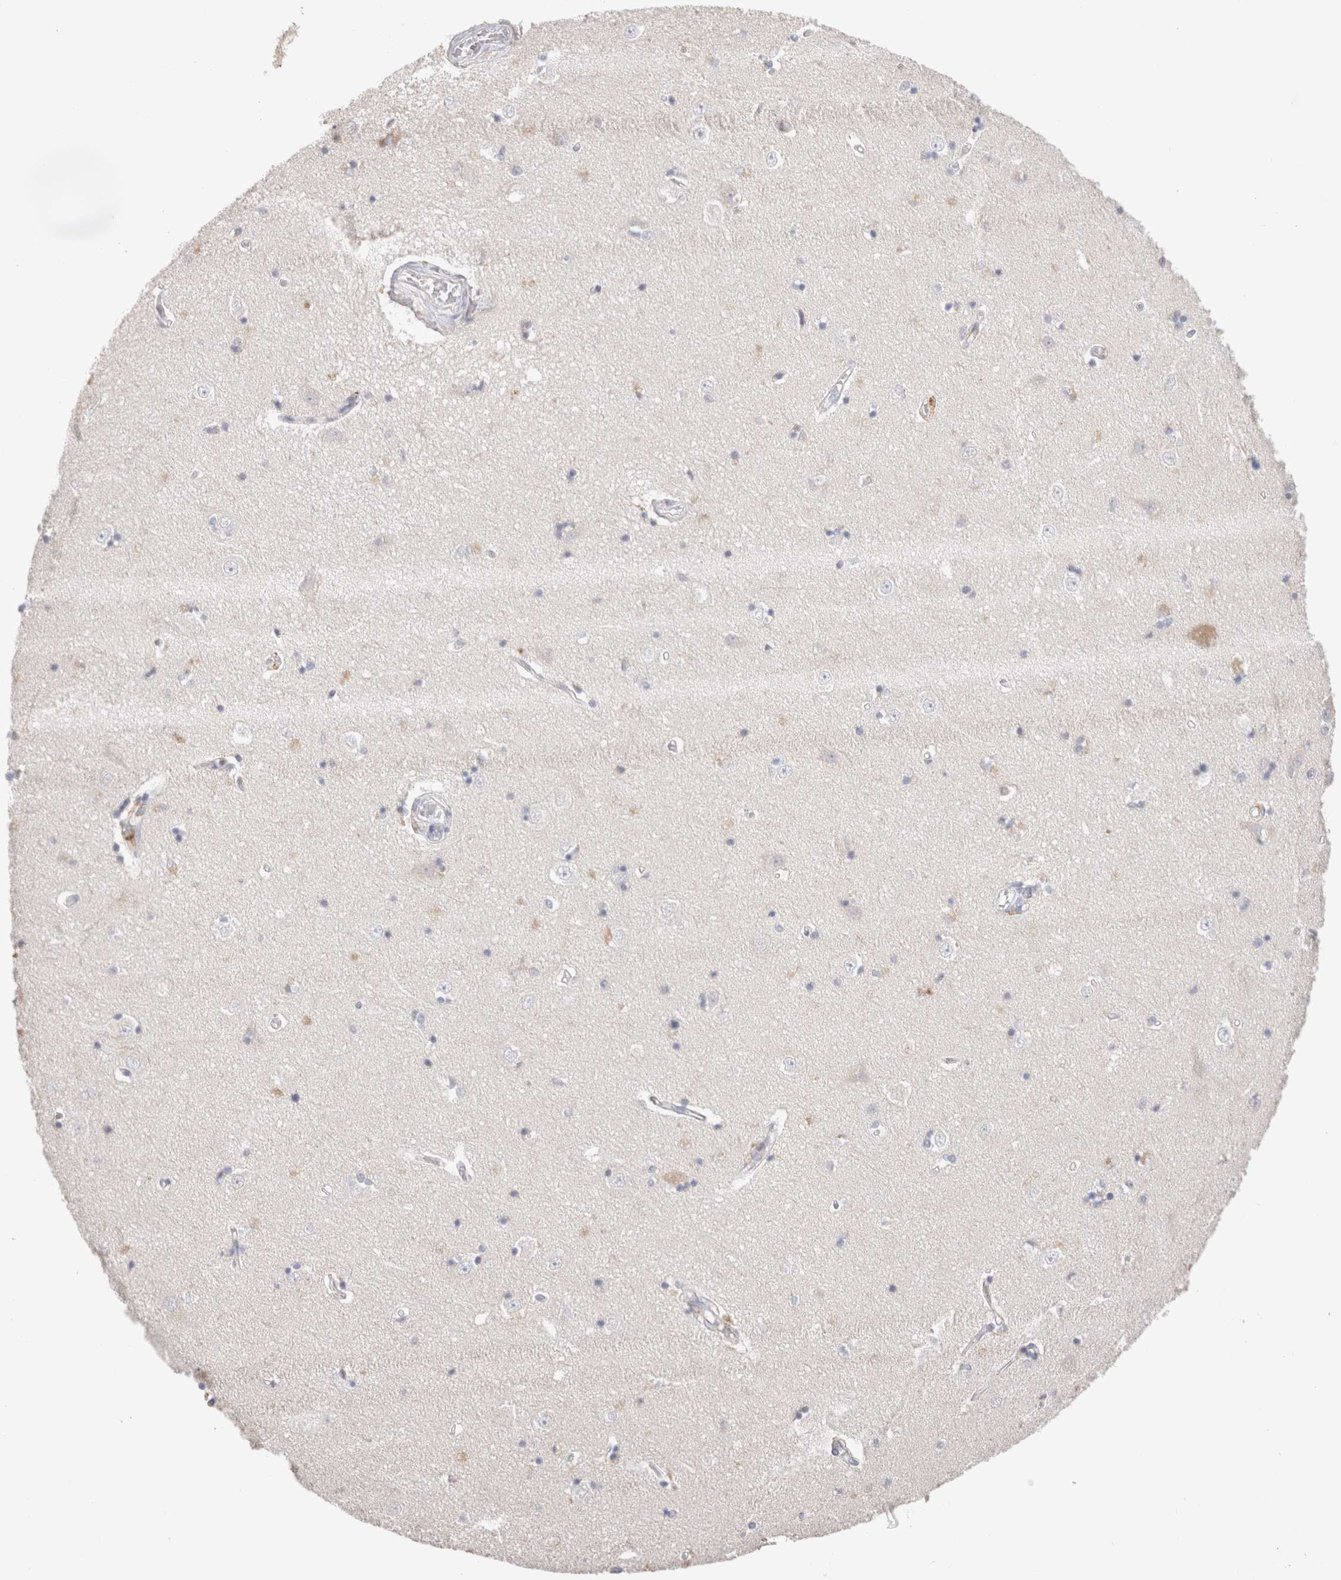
{"staining": {"intensity": "negative", "quantity": "none", "location": "none"}, "tissue": "hippocampus", "cell_type": "Glial cells", "image_type": "normal", "snomed": [{"axis": "morphology", "description": "Normal tissue, NOS"}, {"axis": "topography", "description": "Hippocampus"}], "caption": "High magnification brightfield microscopy of normal hippocampus stained with DAB (3,3'-diaminobenzidine) (brown) and counterstained with hematoxylin (blue): glial cells show no significant staining.", "gene": "HPGDS", "patient": {"sex": "male", "age": 45}}